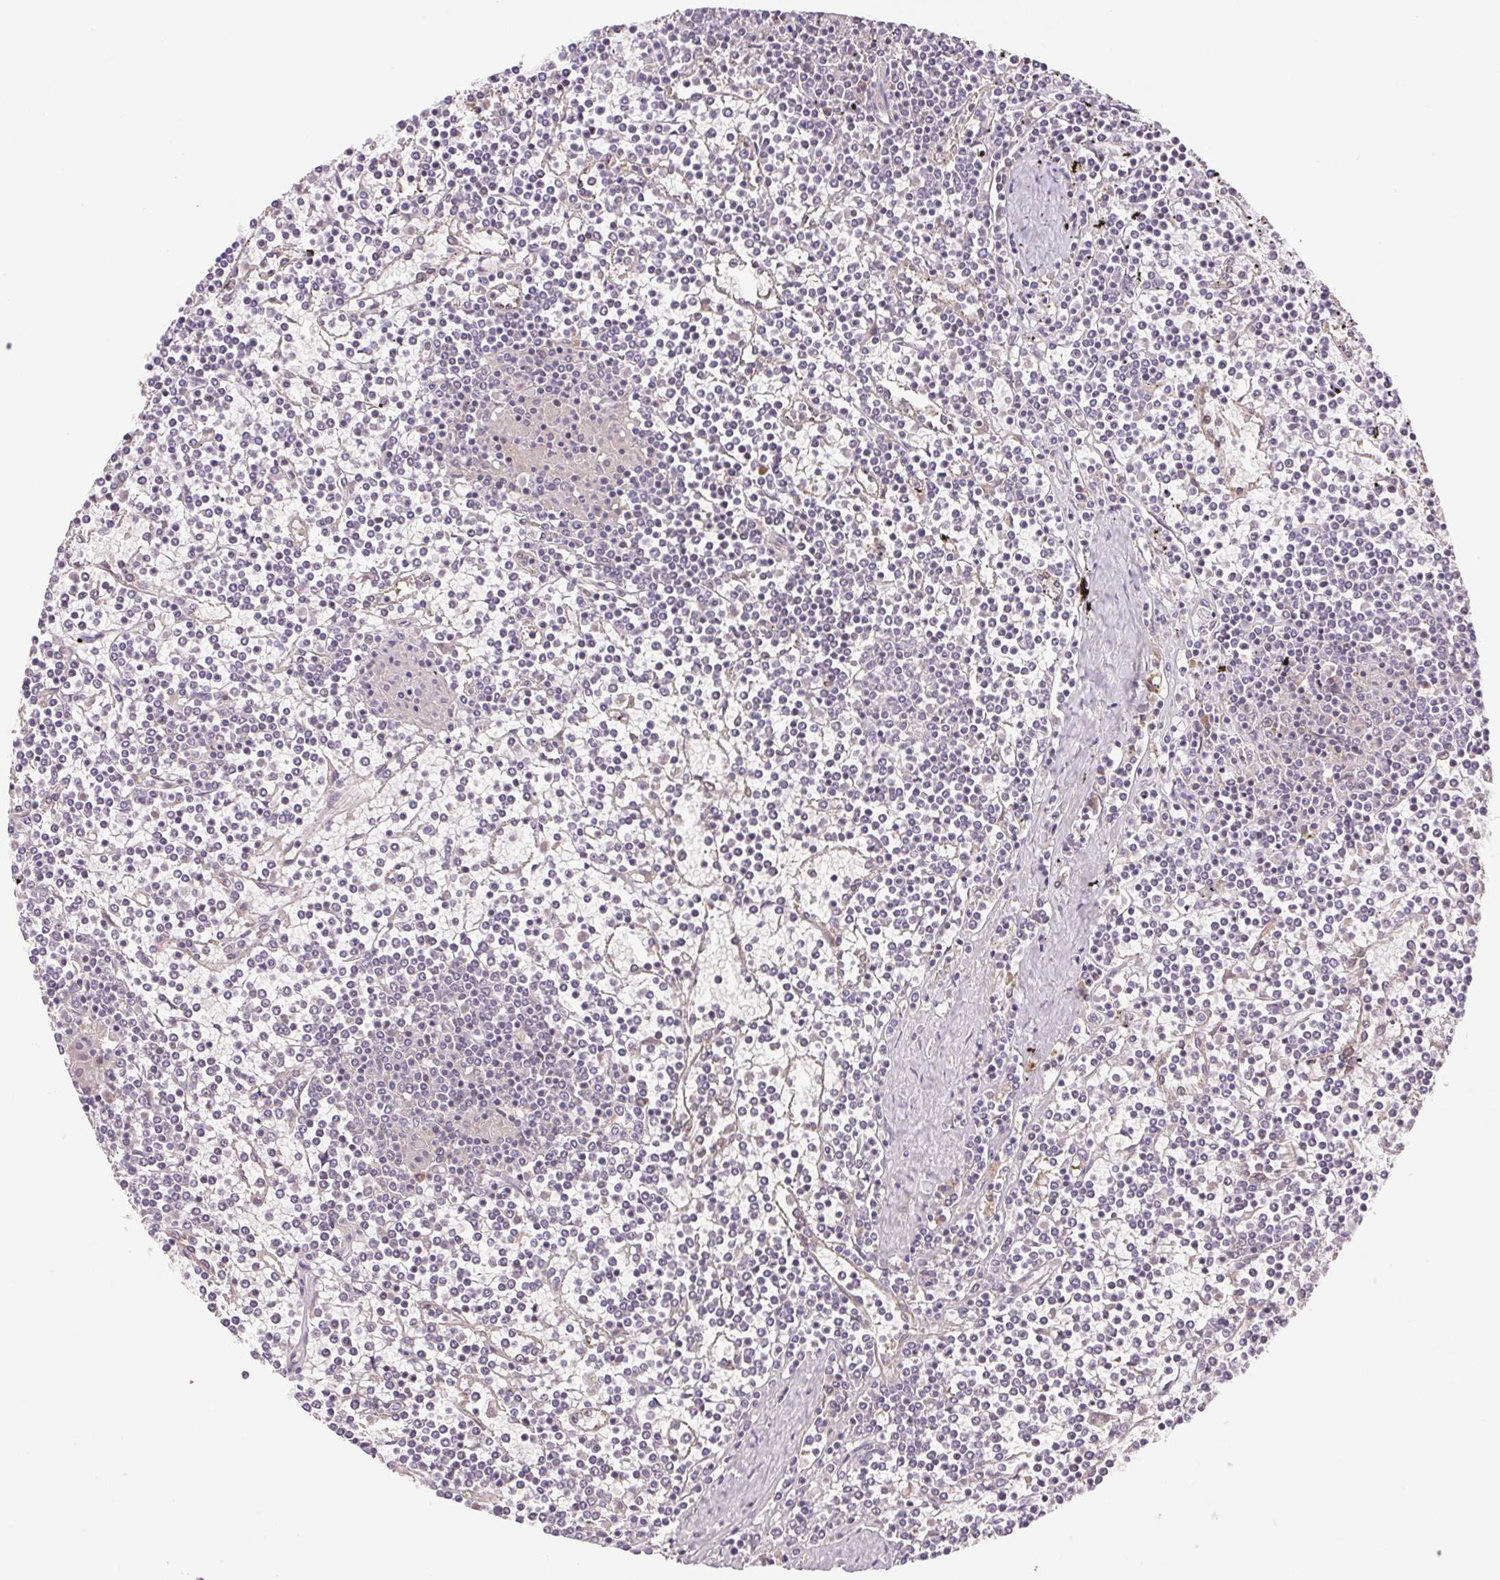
{"staining": {"intensity": "negative", "quantity": "none", "location": "none"}, "tissue": "lymphoma", "cell_type": "Tumor cells", "image_type": "cancer", "snomed": [{"axis": "morphology", "description": "Malignant lymphoma, non-Hodgkin's type, Low grade"}, {"axis": "topography", "description": "Spleen"}], "caption": "IHC photomicrograph of neoplastic tissue: lymphoma stained with DAB shows no significant protein positivity in tumor cells. Nuclei are stained in blue.", "gene": "LYPD5", "patient": {"sex": "female", "age": 19}}